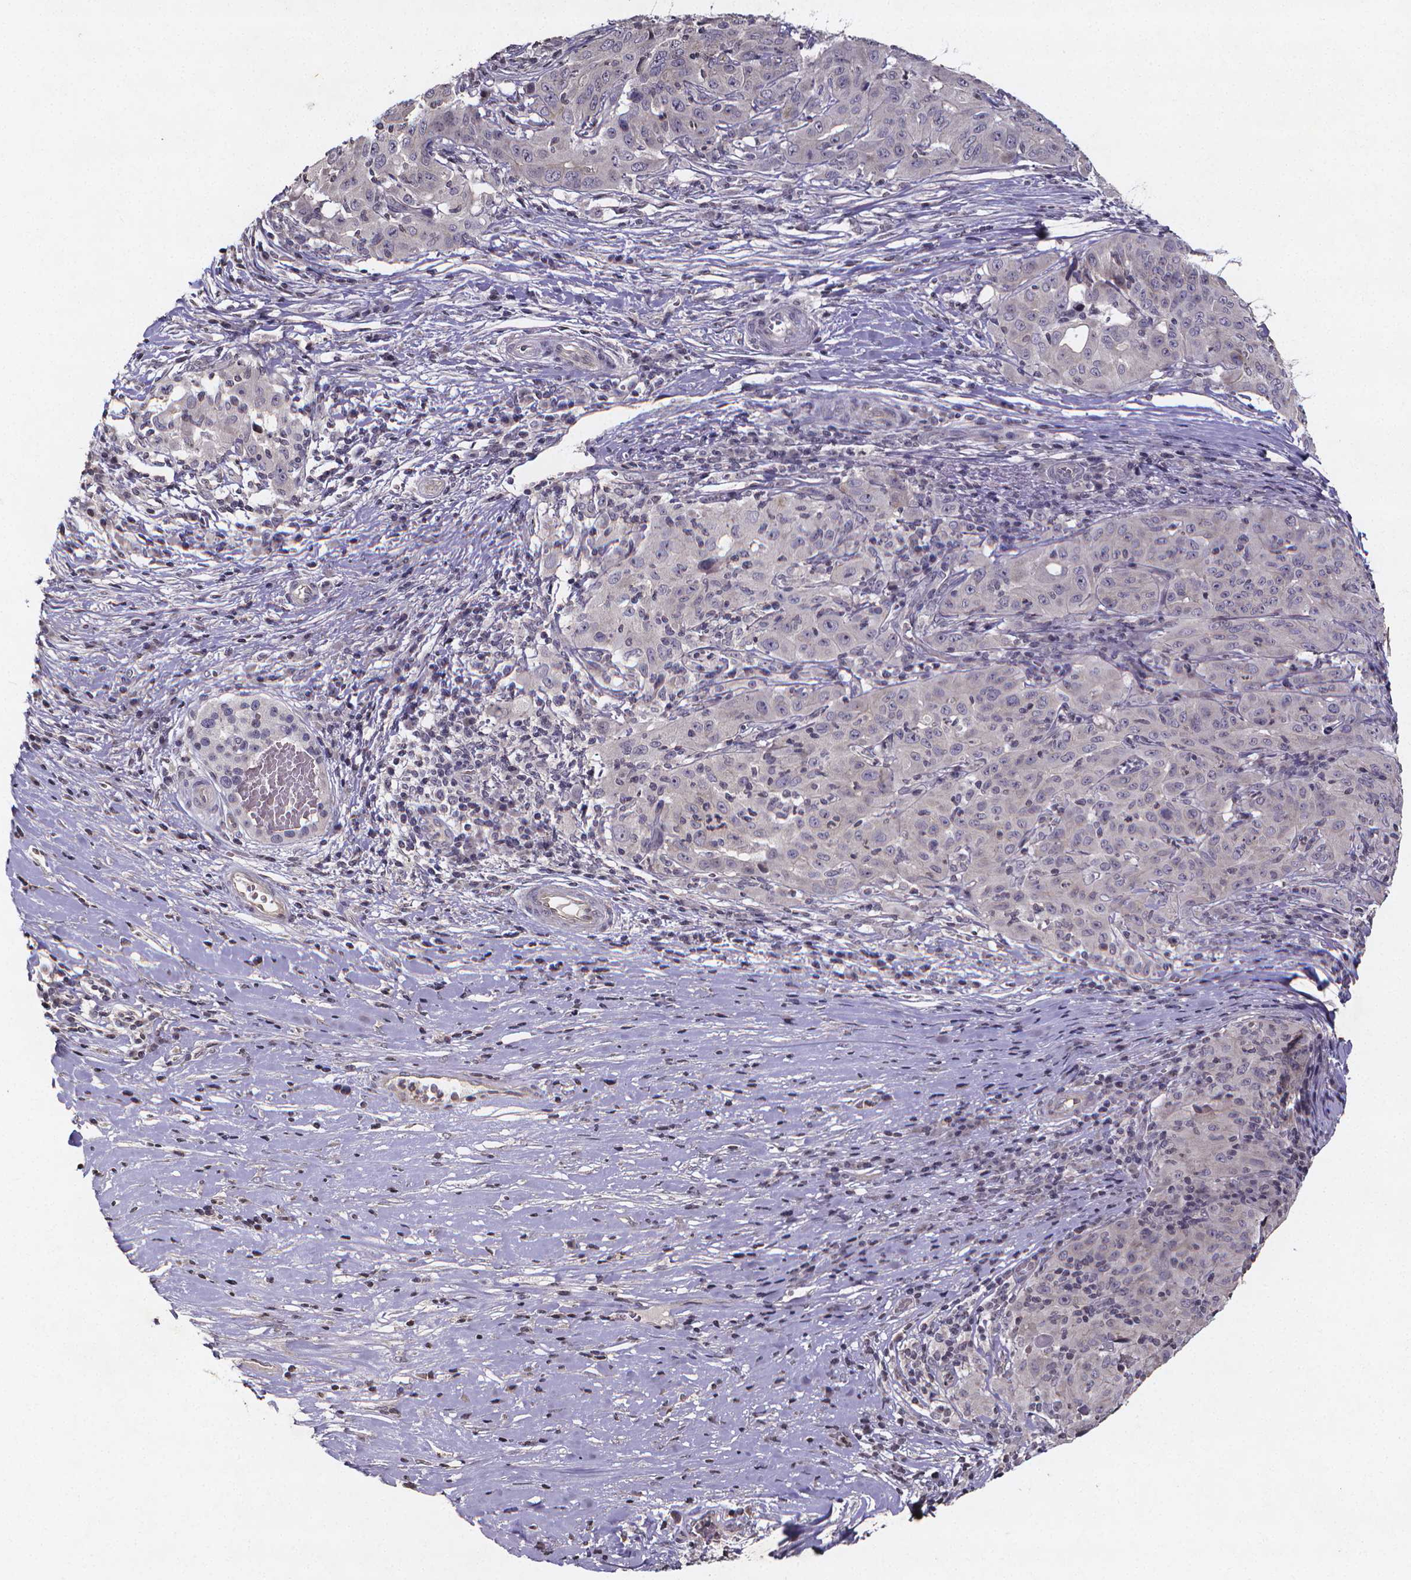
{"staining": {"intensity": "negative", "quantity": "none", "location": "none"}, "tissue": "pancreatic cancer", "cell_type": "Tumor cells", "image_type": "cancer", "snomed": [{"axis": "morphology", "description": "Adenocarcinoma, NOS"}, {"axis": "topography", "description": "Pancreas"}], "caption": "Tumor cells show no significant protein expression in adenocarcinoma (pancreatic).", "gene": "TP73", "patient": {"sex": "male", "age": 63}}